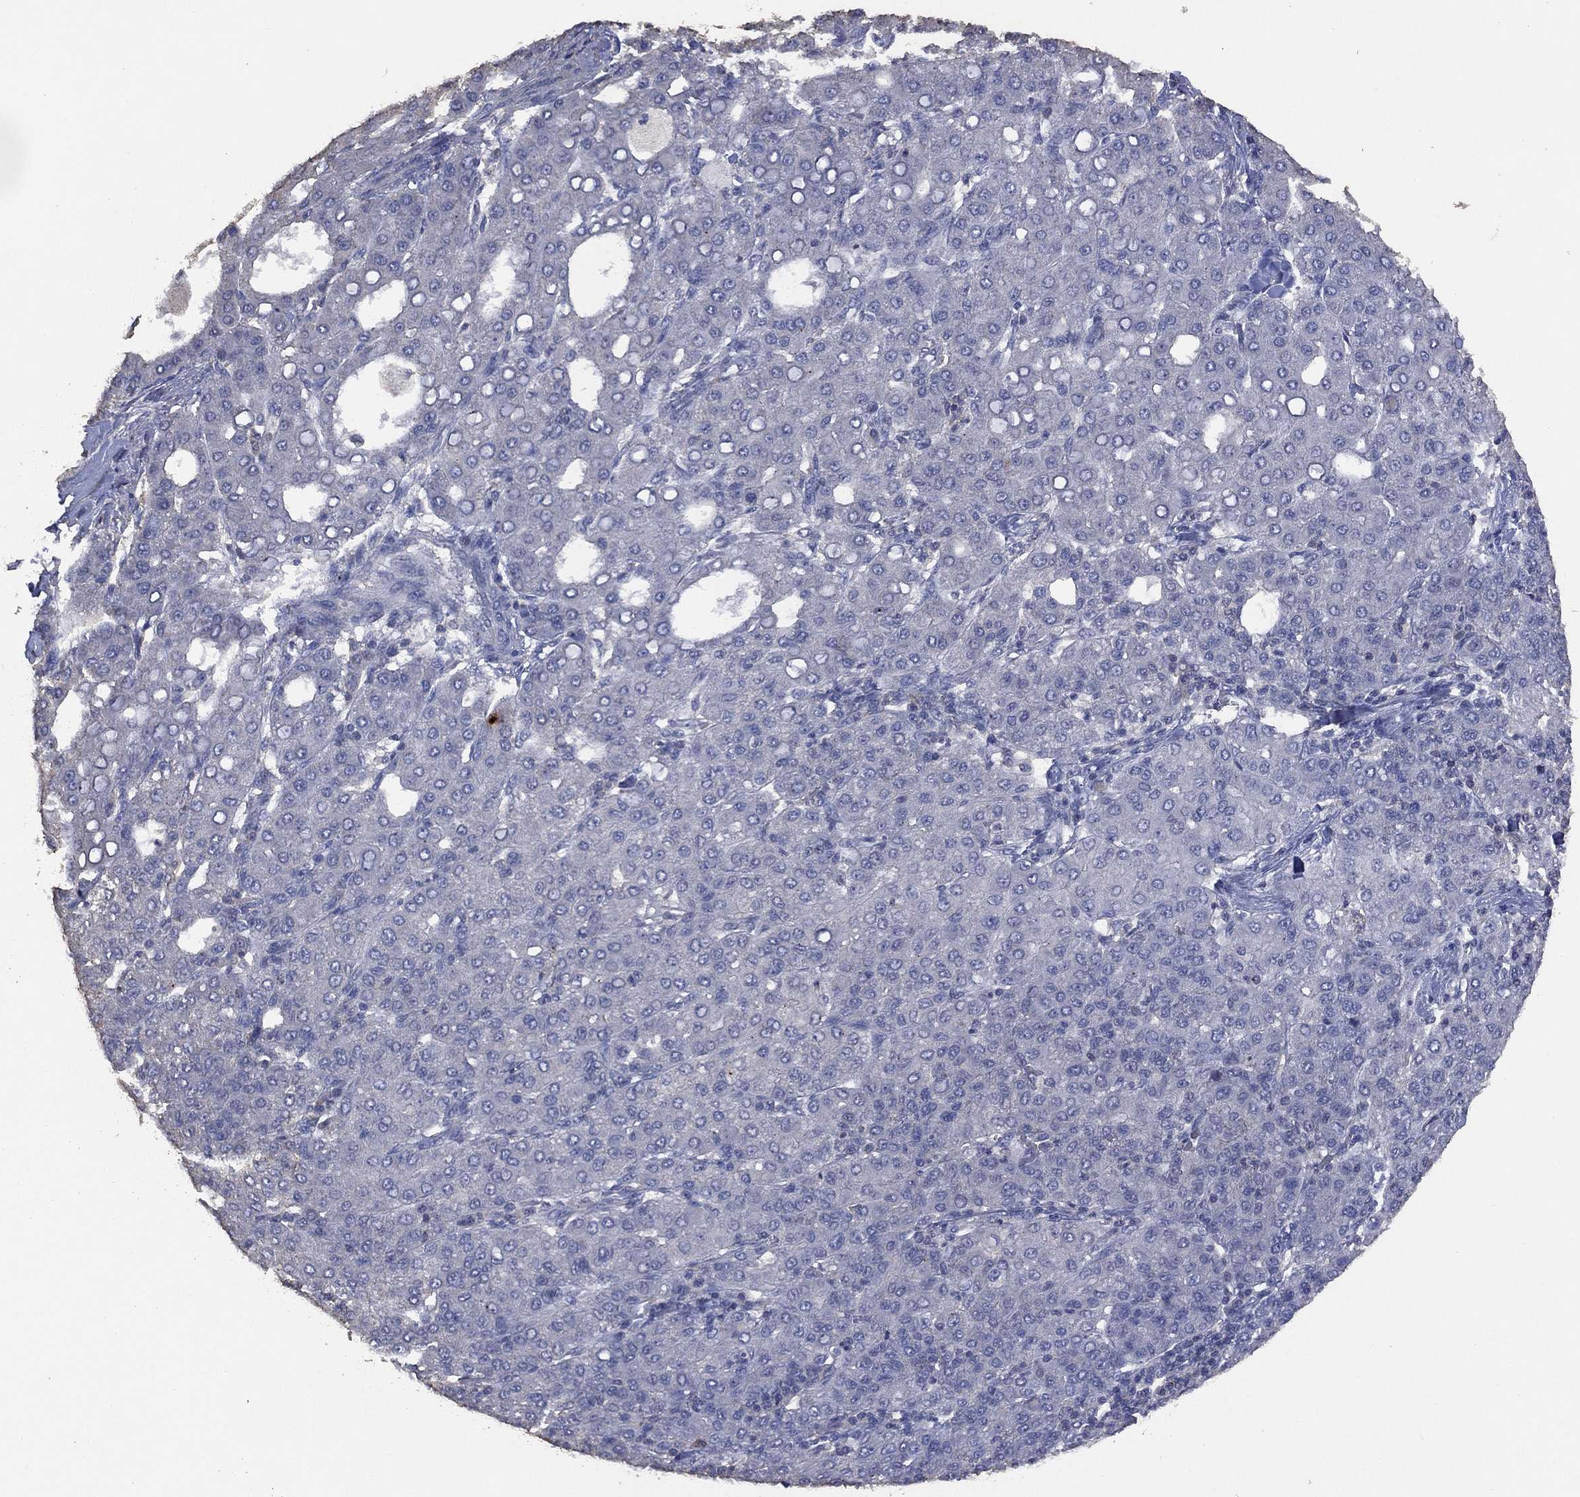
{"staining": {"intensity": "negative", "quantity": "none", "location": "none"}, "tissue": "liver cancer", "cell_type": "Tumor cells", "image_type": "cancer", "snomed": [{"axis": "morphology", "description": "Carcinoma, Hepatocellular, NOS"}, {"axis": "topography", "description": "Liver"}], "caption": "This is an IHC photomicrograph of human liver cancer. There is no staining in tumor cells.", "gene": "ADPRHL1", "patient": {"sex": "male", "age": 65}}